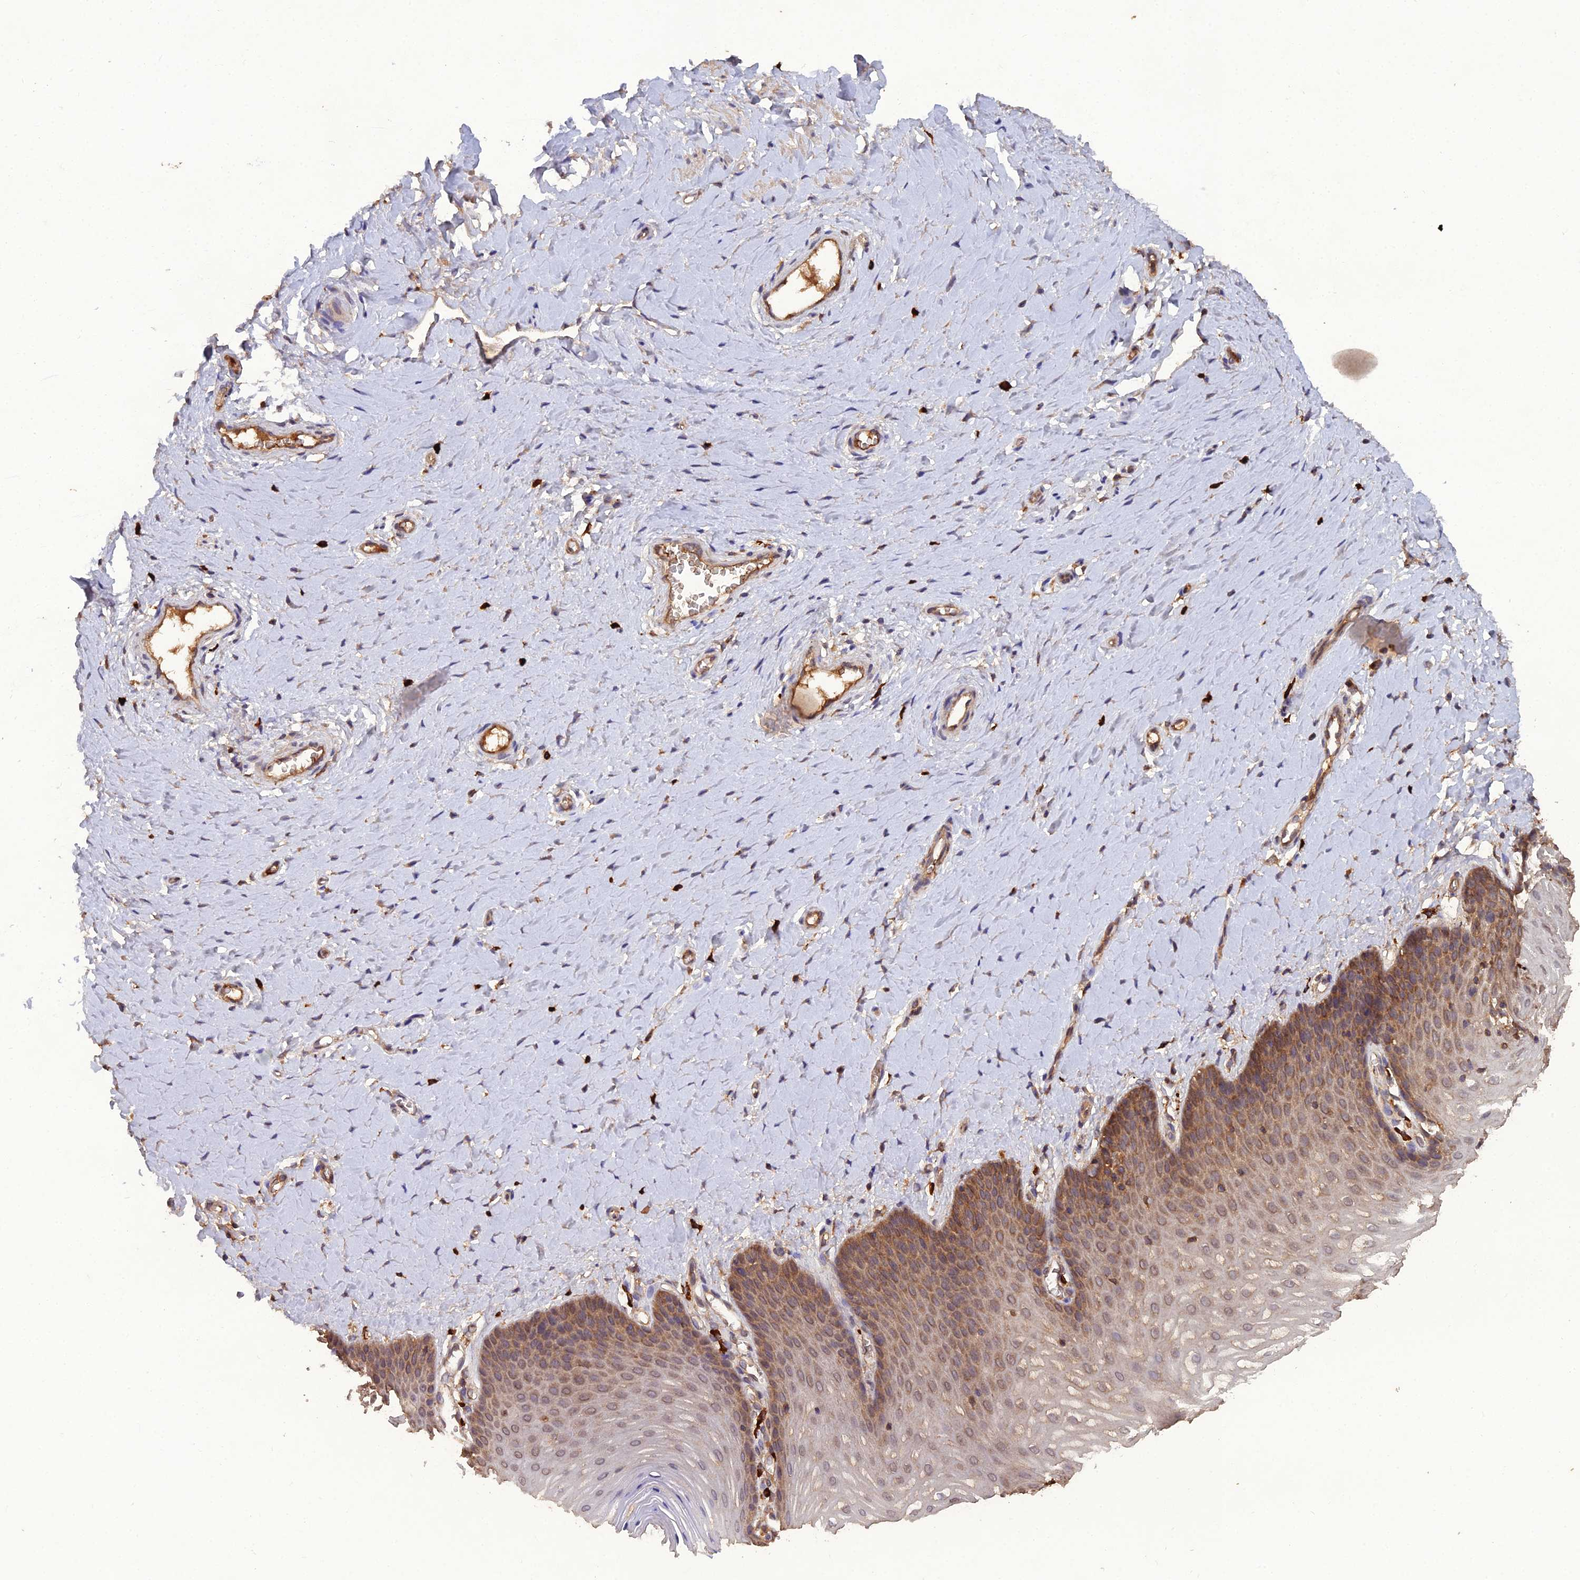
{"staining": {"intensity": "moderate", "quantity": "25%-75%", "location": "cytoplasmic/membranous"}, "tissue": "vagina", "cell_type": "Squamous epithelial cells", "image_type": "normal", "snomed": [{"axis": "morphology", "description": "Normal tissue, NOS"}, {"axis": "topography", "description": "Vagina"}], "caption": "Moderate cytoplasmic/membranous protein expression is appreciated in about 25%-75% of squamous epithelial cells in vagina.", "gene": "TMEM258", "patient": {"sex": "female", "age": 65}}